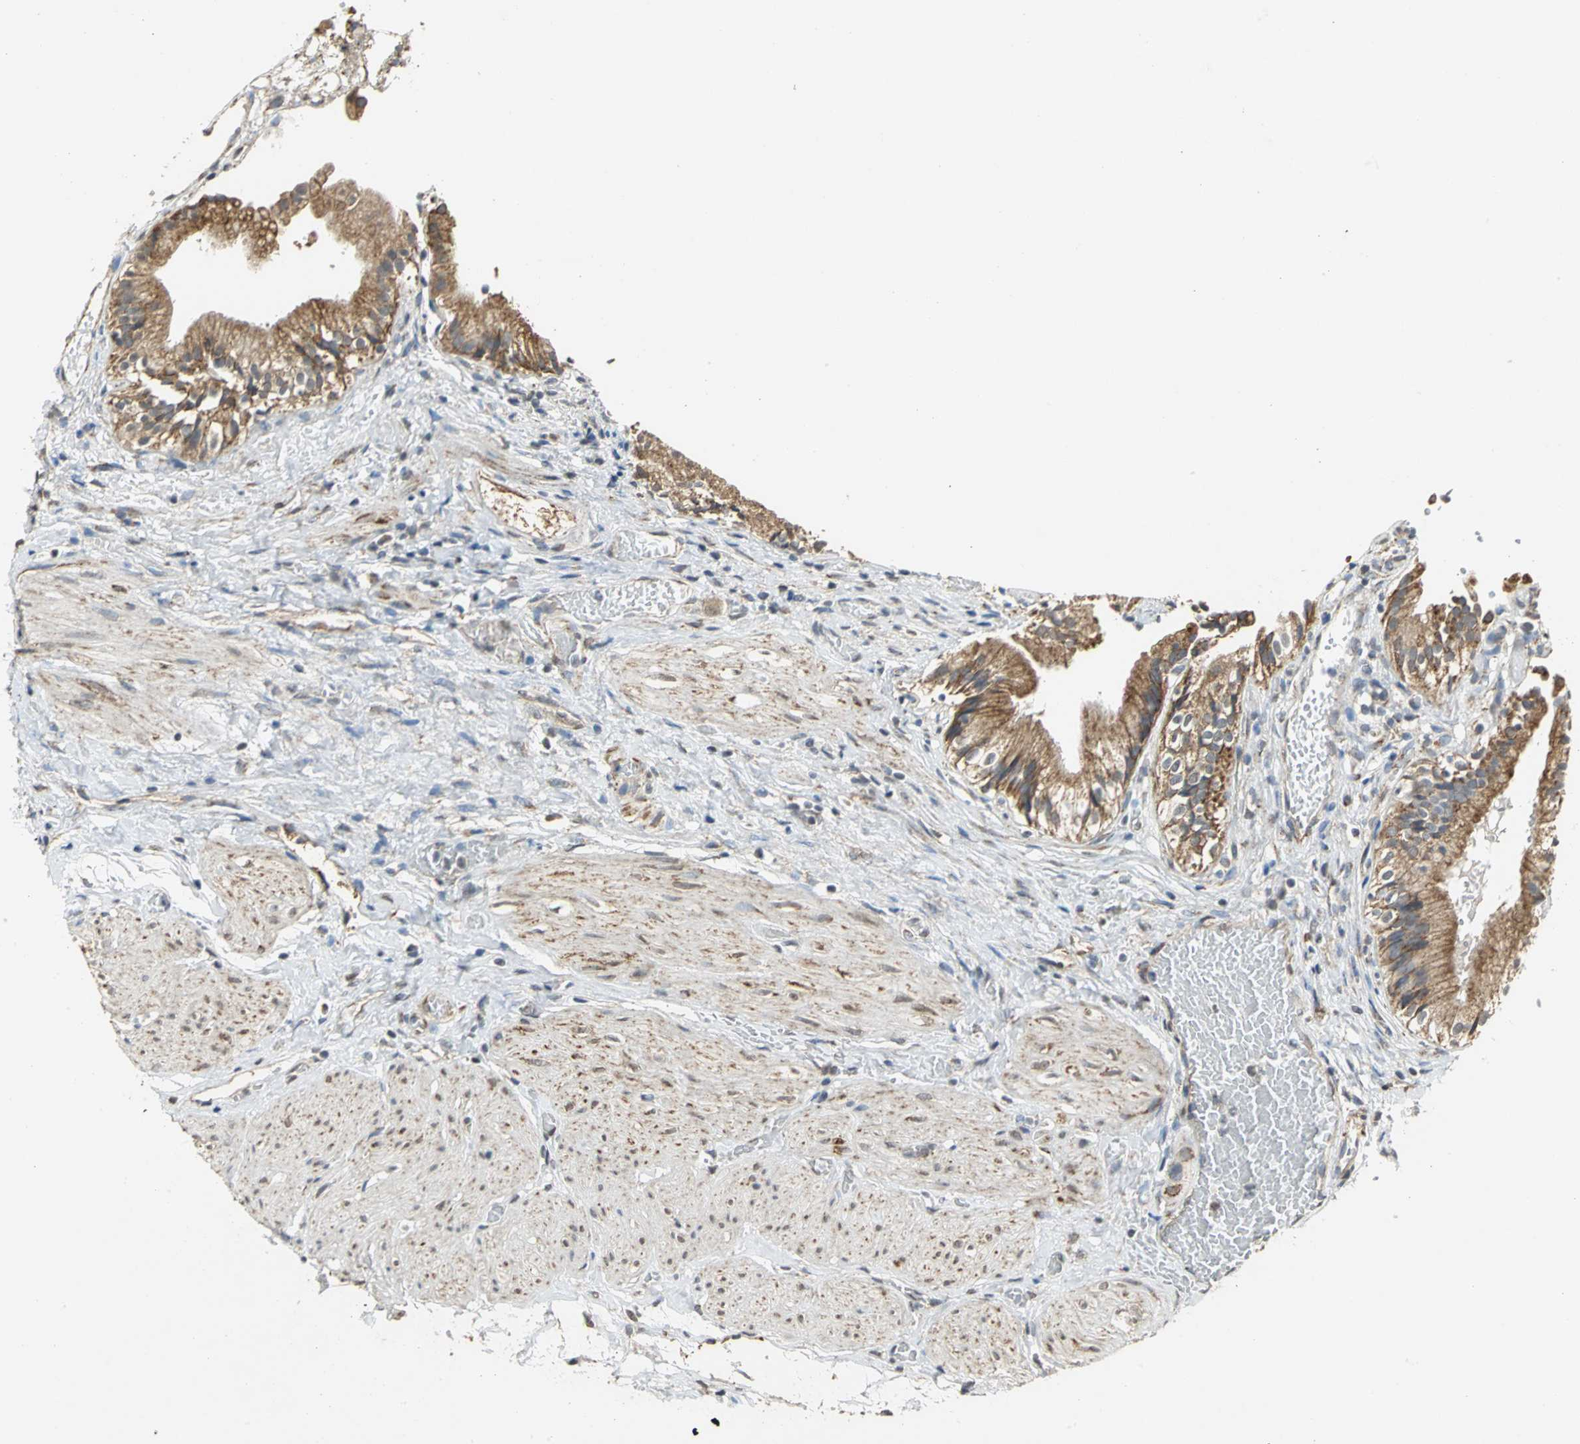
{"staining": {"intensity": "moderate", "quantity": ">75%", "location": "cytoplasmic/membranous"}, "tissue": "gallbladder", "cell_type": "Glandular cells", "image_type": "normal", "snomed": [{"axis": "morphology", "description": "Normal tissue, NOS"}, {"axis": "topography", "description": "Gallbladder"}], "caption": "This image exhibits normal gallbladder stained with immunohistochemistry to label a protein in brown. The cytoplasmic/membranous of glandular cells show moderate positivity for the protein. Nuclei are counter-stained blue.", "gene": "NDUFB5", "patient": {"sex": "male", "age": 65}}